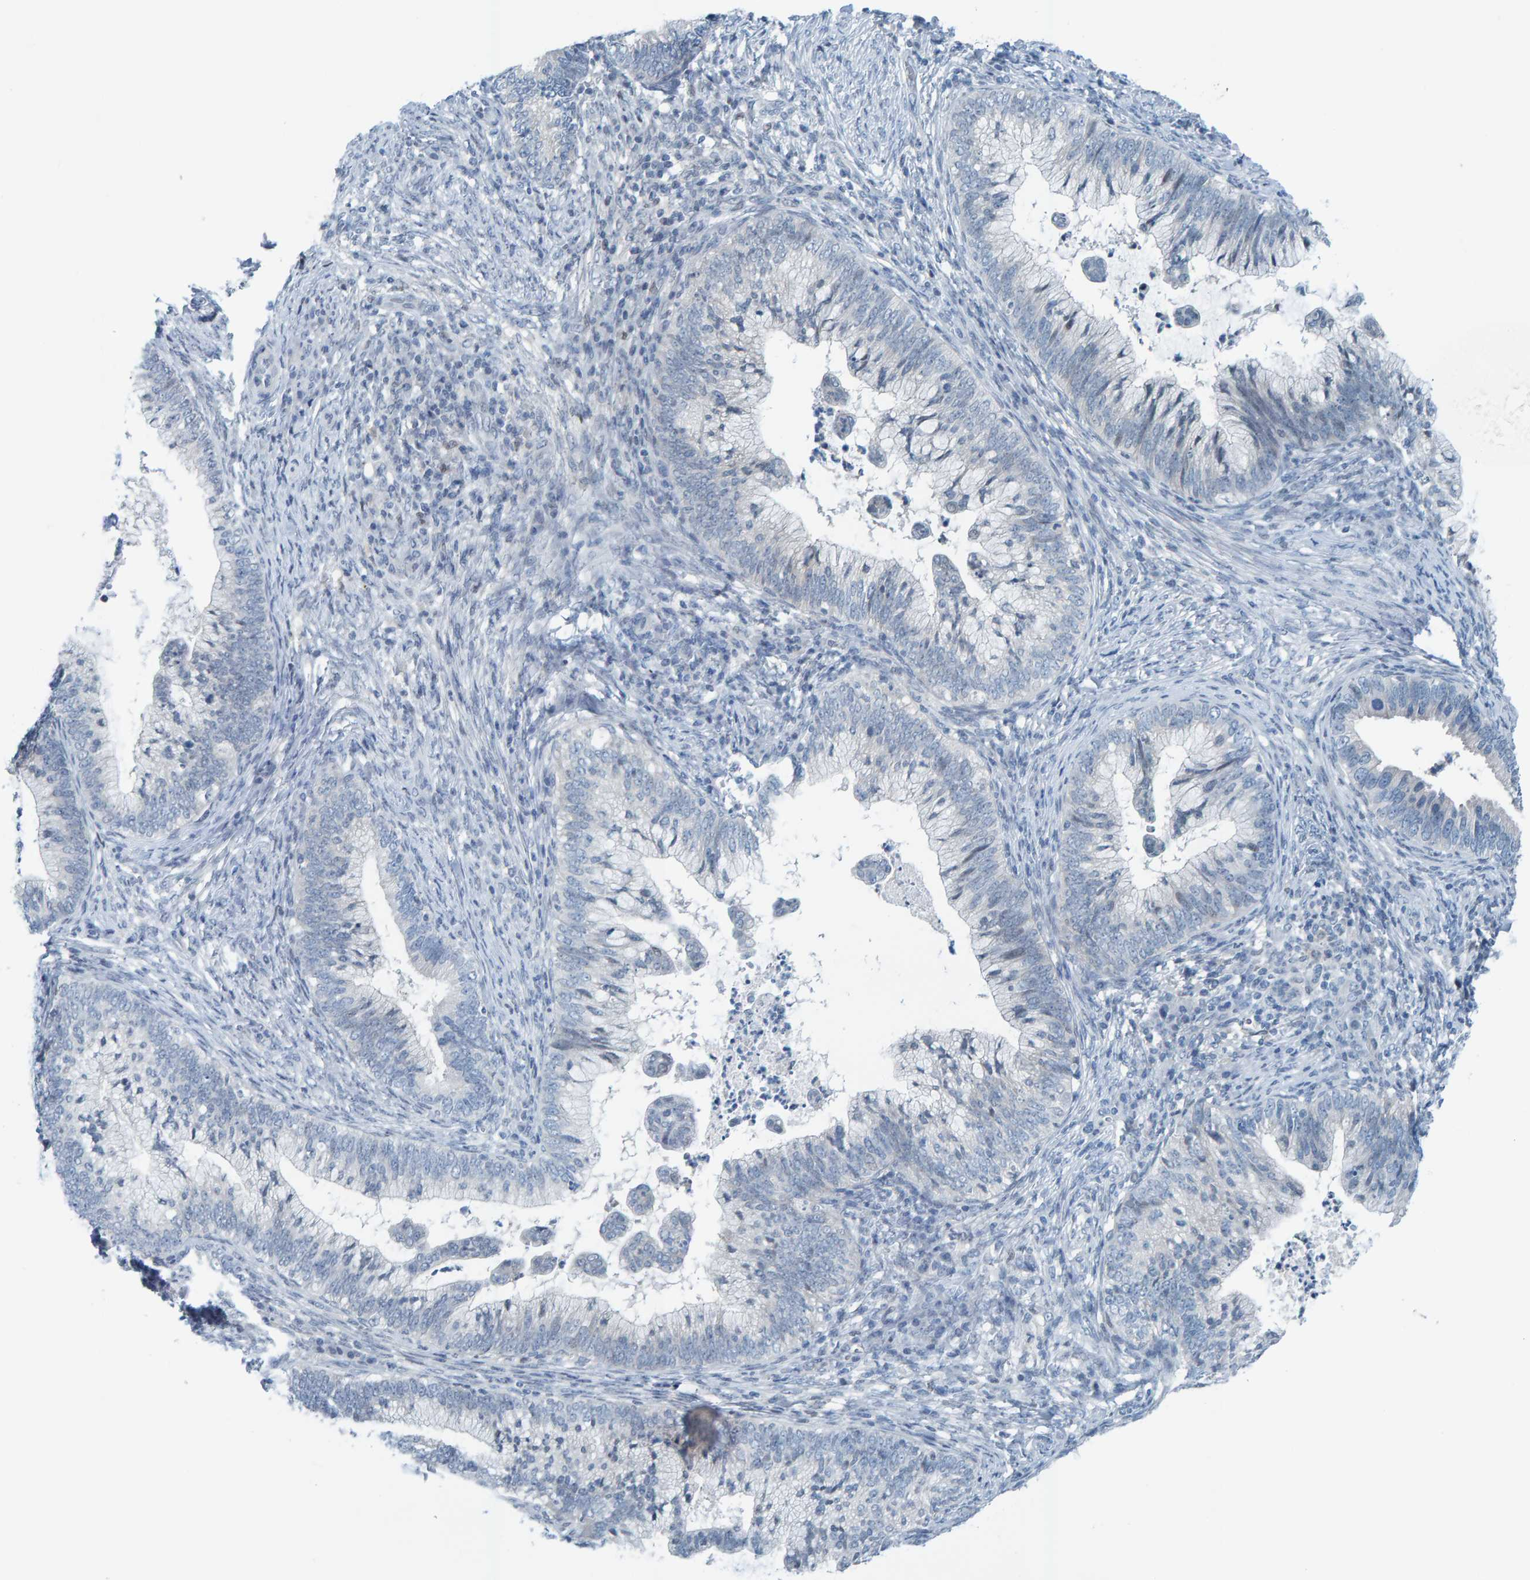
{"staining": {"intensity": "negative", "quantity": "none", "location": "none"}, "tissue": "cervical cancer", "cell_type": "Tumor cells", "image_type": "cancer", "snomed": [{"axis": "morphology", "description": "Adenocarcinoma, NOS"}, {"axis": "topography", "description": "Cervix"}], "caption": "High power microscopy photomicrograph of an IHC photomicrograph of cervical cancer (adenocarcinoma), revealing no significant positivity in tumor cells. Nuclei are stained in blue.", "gene": "CNP", "patient": {"sex": "female", "age": 36}}